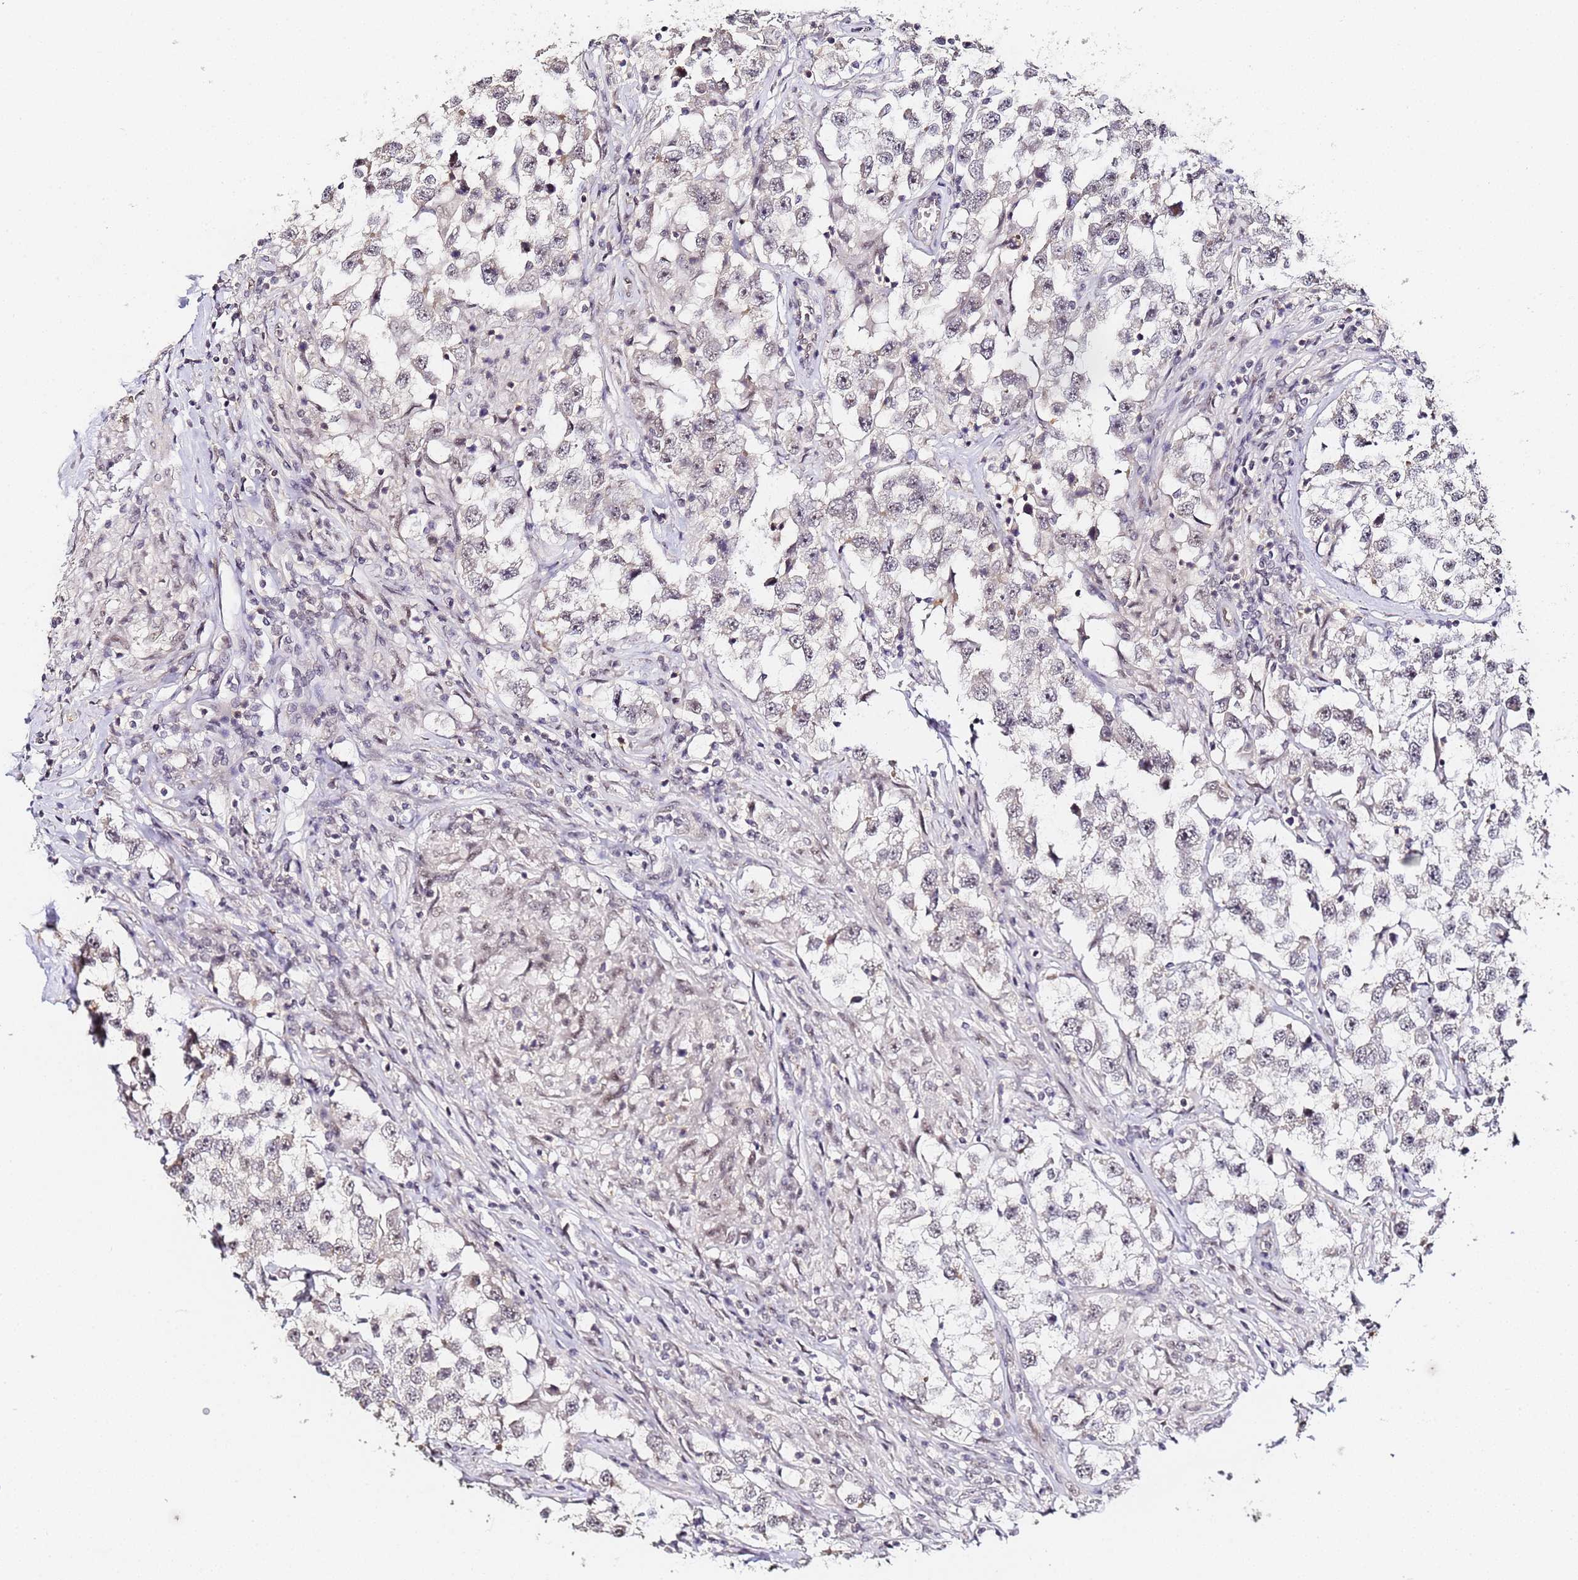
{"staining": {"intensity": "negative", "quantity": "none", "location": "none"}, "tissue": "testis cancer", "cell_type": "Tumor cells", "image_type": "cancer", "snomed": [{"axis": "morphology", "description": "Seminoma, NOS"}, {"axis": "topography", "description": "Testis"}], "caption": "Immunohistochemistry (IHC) of human testis cancer (seminoma) reveals no positivity in tumor cells.", "gene": "LSM3", "patient": {"sex": "male", "age": 46}}